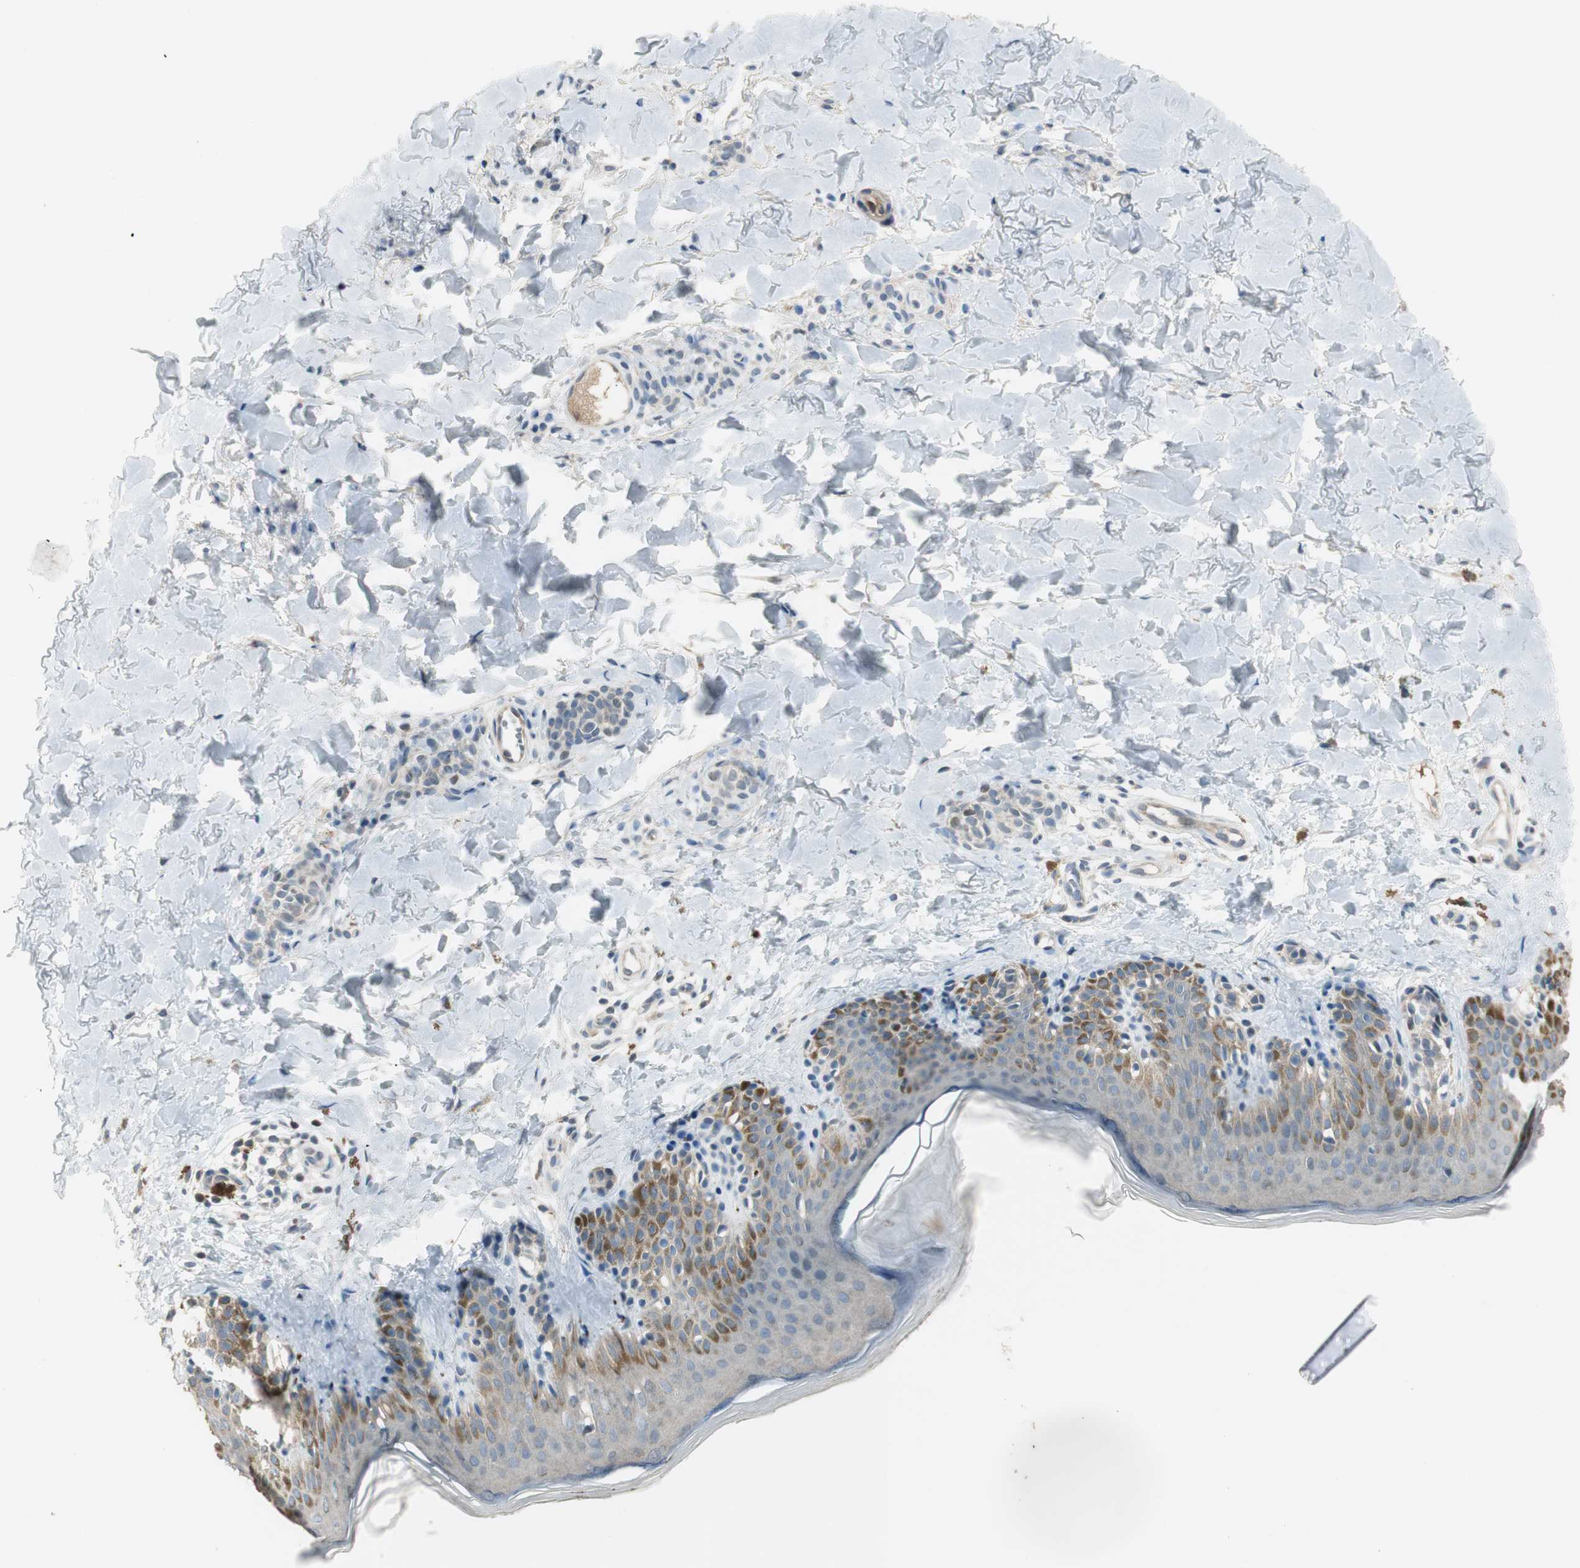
{"staining": {"intensity": "weak", "quantity": ">75%", "location": "cytoplasmic/membranous"}, "tissue": "skin", "cell_type": "Fibroblasts", "image_type": "normal", "snomed": [{"axis": "morphology", "description": "Normal tissue, NOS"}, {"axis": "topography", "description": "Skin"}], "caption": "Skin was stained to show a protein in brown. There is low levels of weak cytoplasmic/membranous positivity in about >75% of fibroblasts. (DAB (3,3'-diaminobenzidine) IHC with brightfield microscopy, high magnification).", "gene": "PCDHB15", "patient": {"sex": "male", "age": 16}}